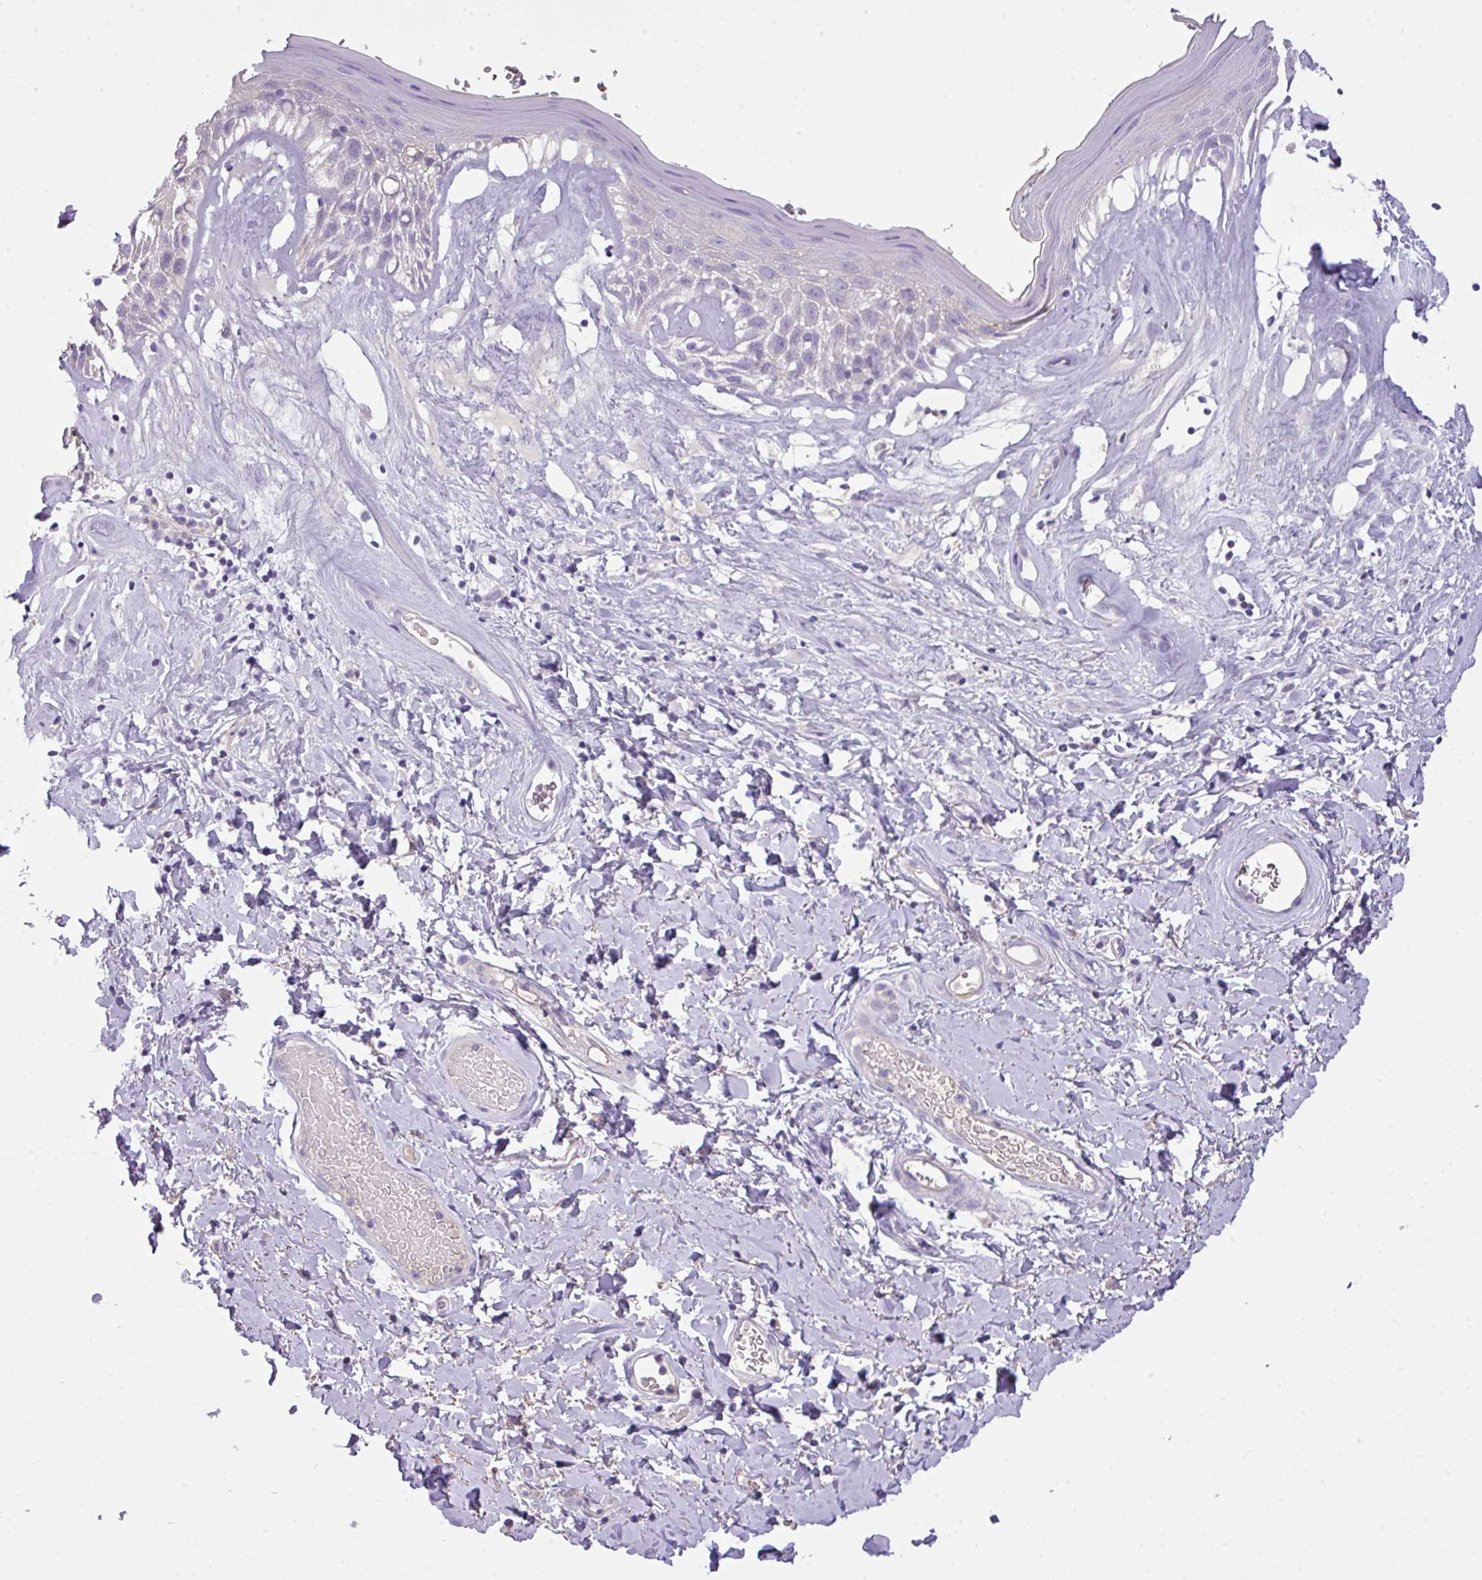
{"staining": {"intensity": "negative", "quantity": "none", "location": "none"}, "tissue": "skin", "cell_type": "Epidermal cells", "image_type": "normal", "snomed": [{"axis": "morphology", "description": "Normal tissue, NOS"}, {"axis": "morphology", "description": "Inflammation, NOS"}, {"axis": "topography", "description": "Vulva"}], "caption": "The image reveals no staining of epidermal cells in normal skin.", "gene": "OR6C6", "patient": {"sex": "female", "age": 86}}